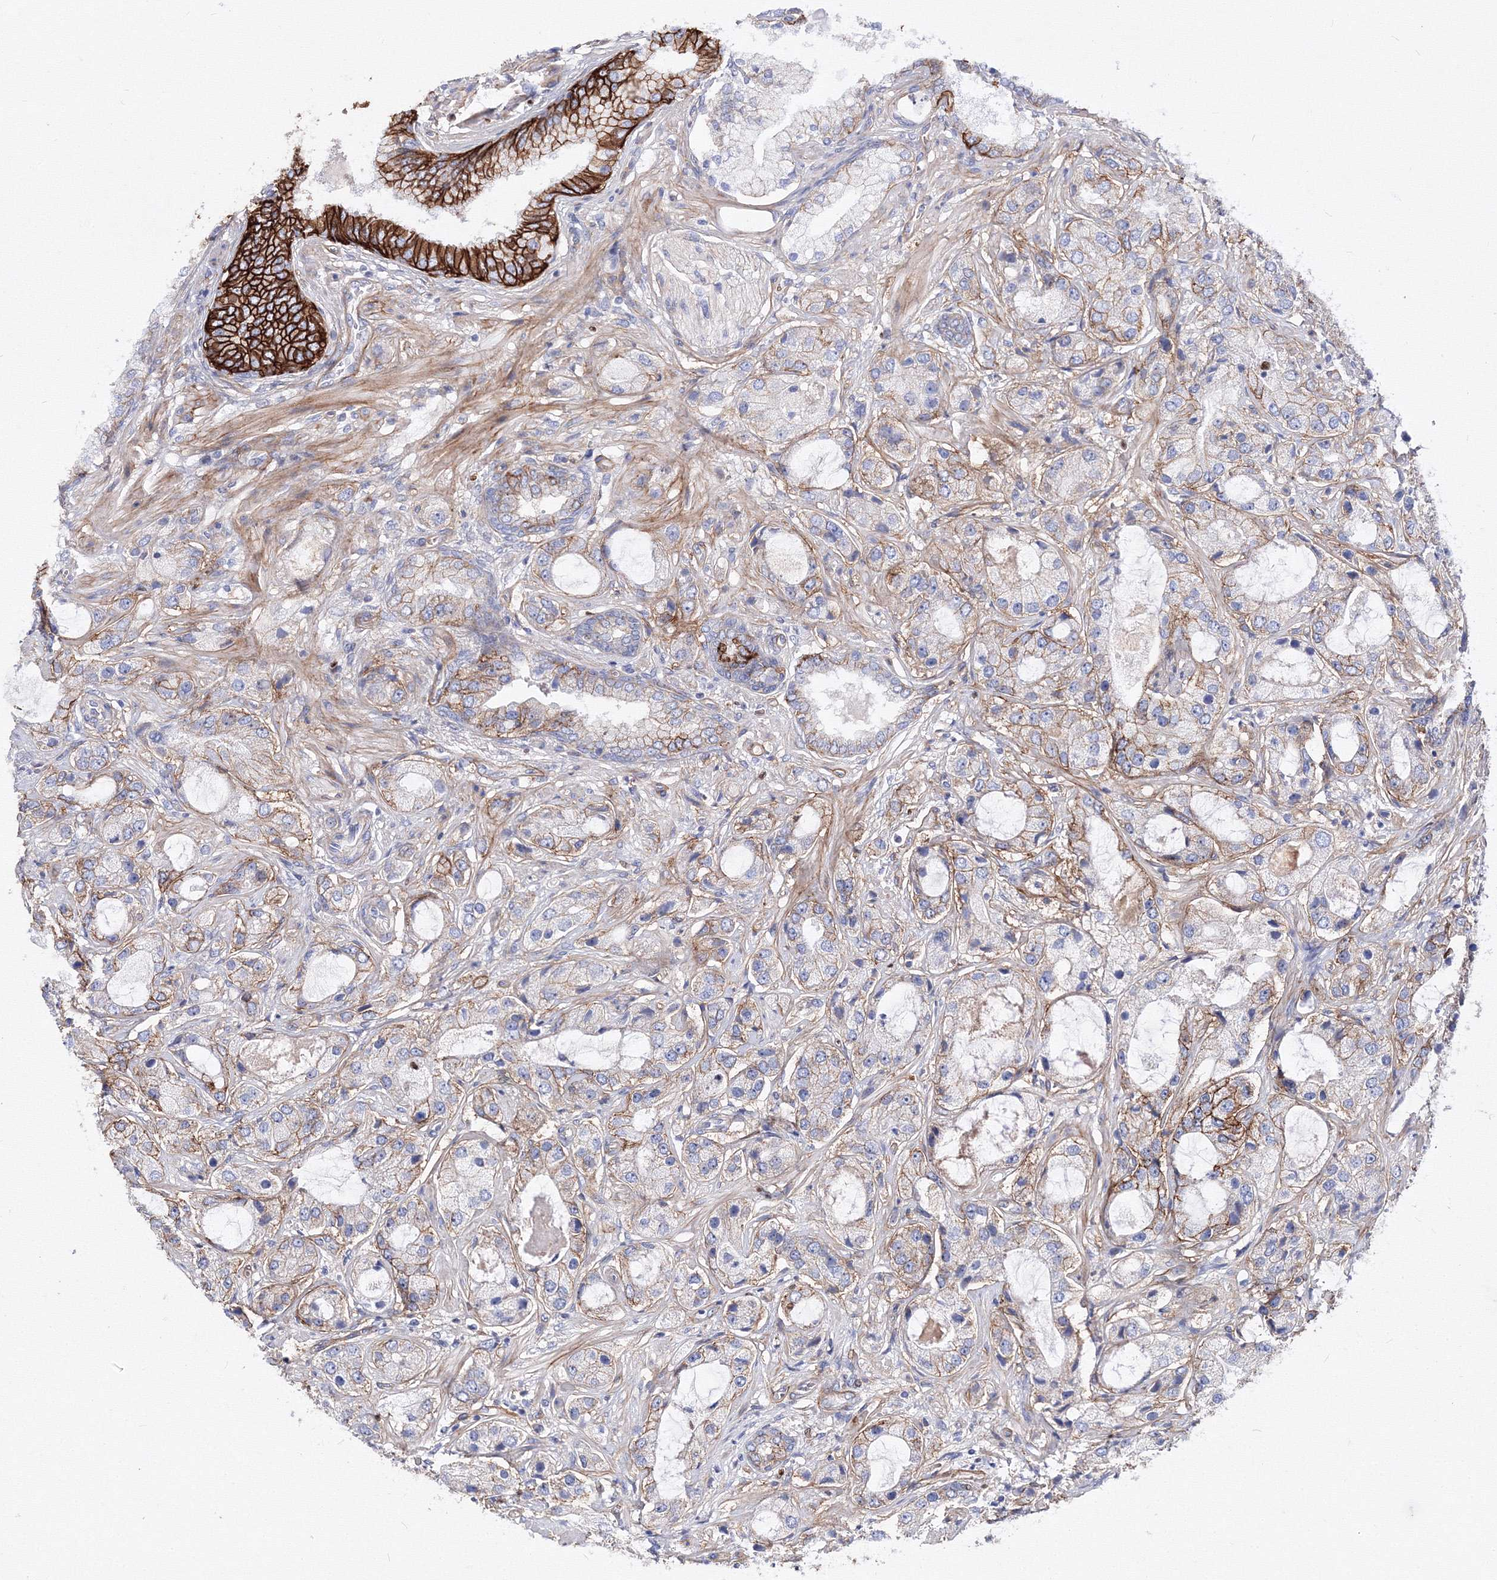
{"staining": {"intensity": "moderate", "quantity": "<25%", "location": "cytoplasmic/membranous"}, "tissue": "prostate cancer", "cell_type": "Tumor cells", "image_type": "cancer", "snomed": [{"axis": "morphology", "description": "Normal tissue, NOS"}, {"axis": "morphology", "description": "Adenocarcinoma, High grade"}, {"axis": "topography", "description": "Prostate"}, {"axis": "topography", "description": "Peripheral nerve tissue"}], "caption": "Adenocarcinoma (high-grade) (prostate) was stained to show a protein in brown. There is low levels of moderate cytoplasmic/membranous staining in approximately <25% of tumor cells.", "gene": "C11orf52", "patient": {"sex": "male", "age": 59}}